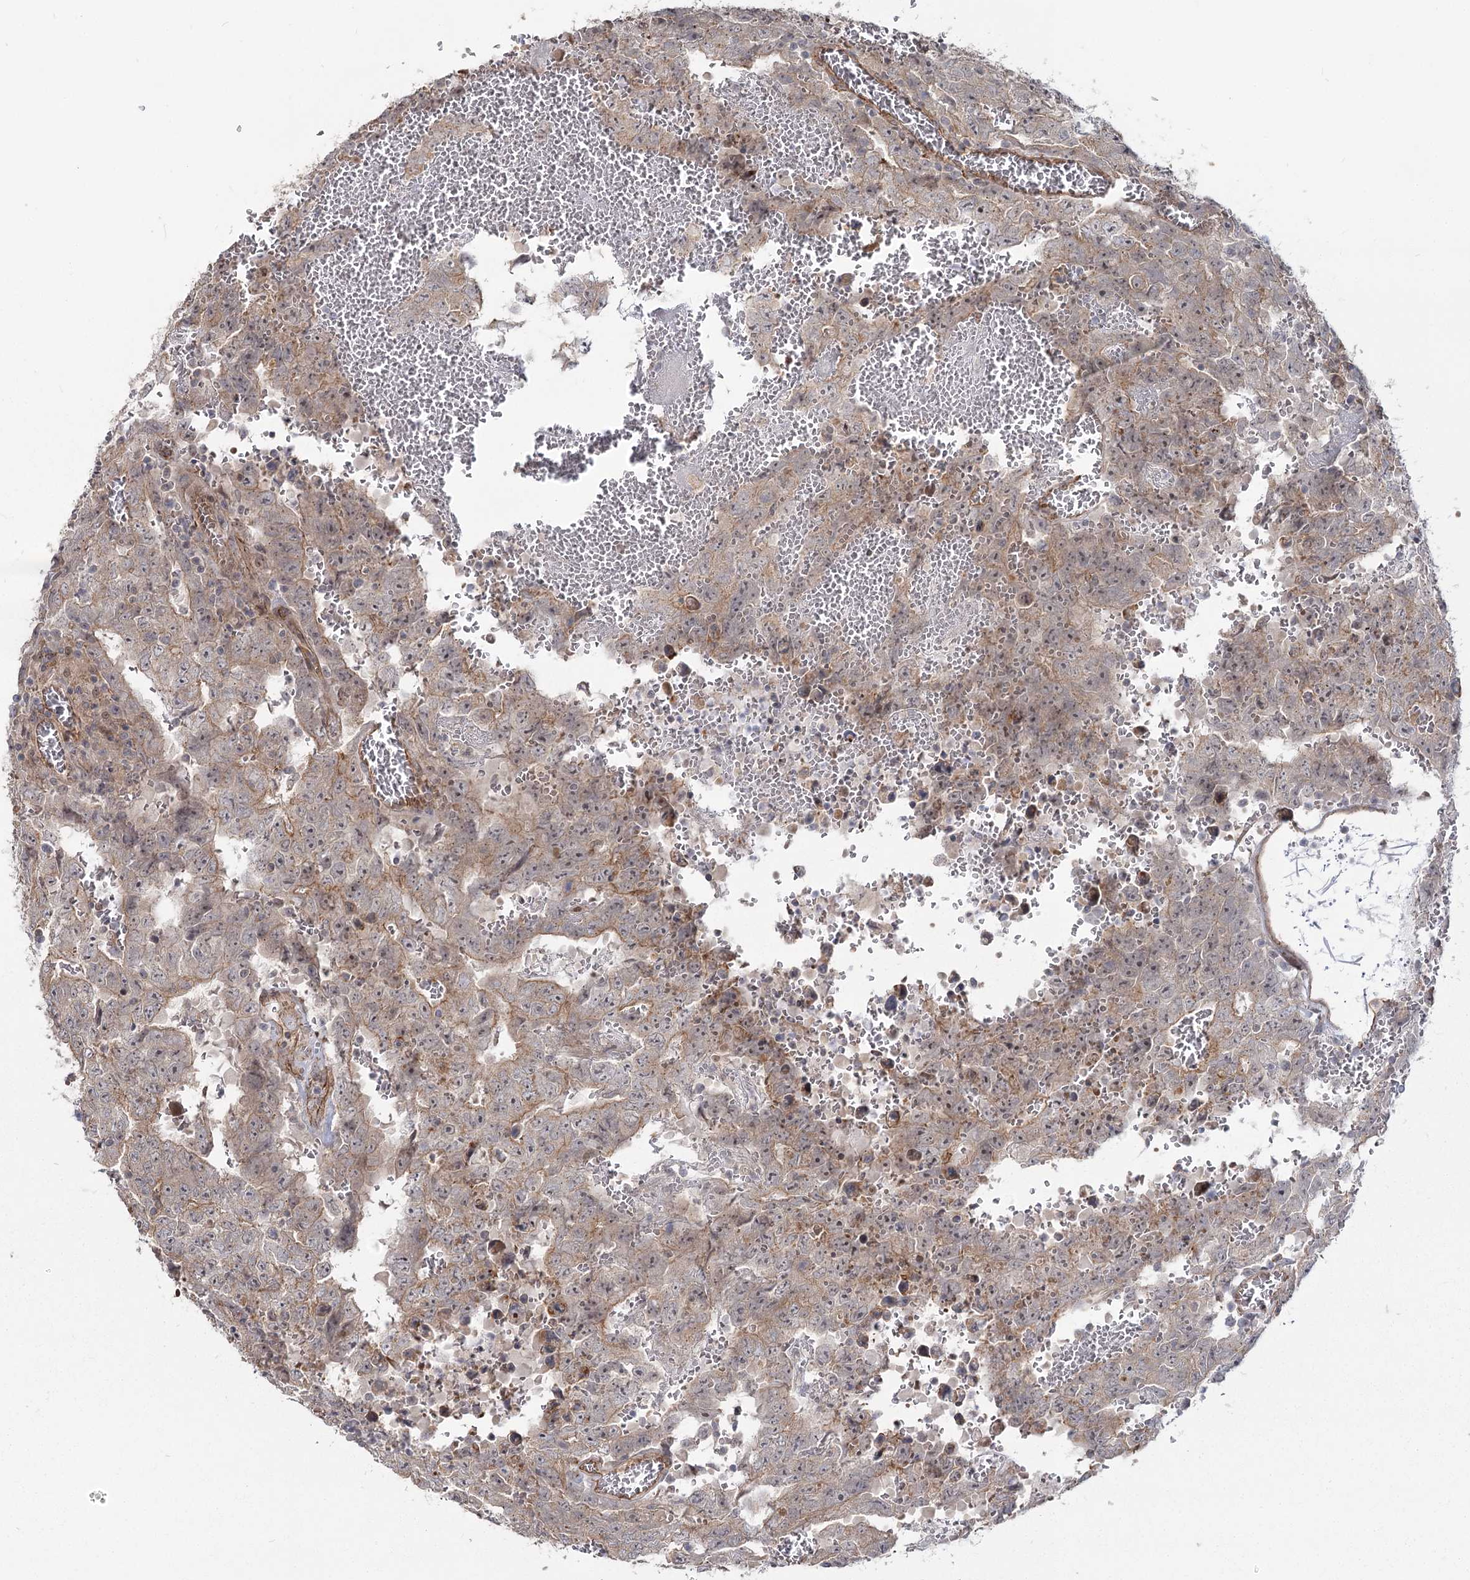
{"staining": {"intensity": "weak", "quantity": "<25%", "location": "cytoplasmic/membranous"}, "tissue": "testis cancer", "cell_type": "Tumor cells", "image_type": "cancer", "snomed": [{"axis": "morphology", "description": "Carcinoma, Embryonal, NOS"}, {"axis": "topography", "description": "Testis"}], "caption": "Human embryonal carcinoma (testis) stained for a protein using IHC reveals no staining in tumor cells.", "gene": "RPP14", "patient": {"sex": "male", "age": 26}}